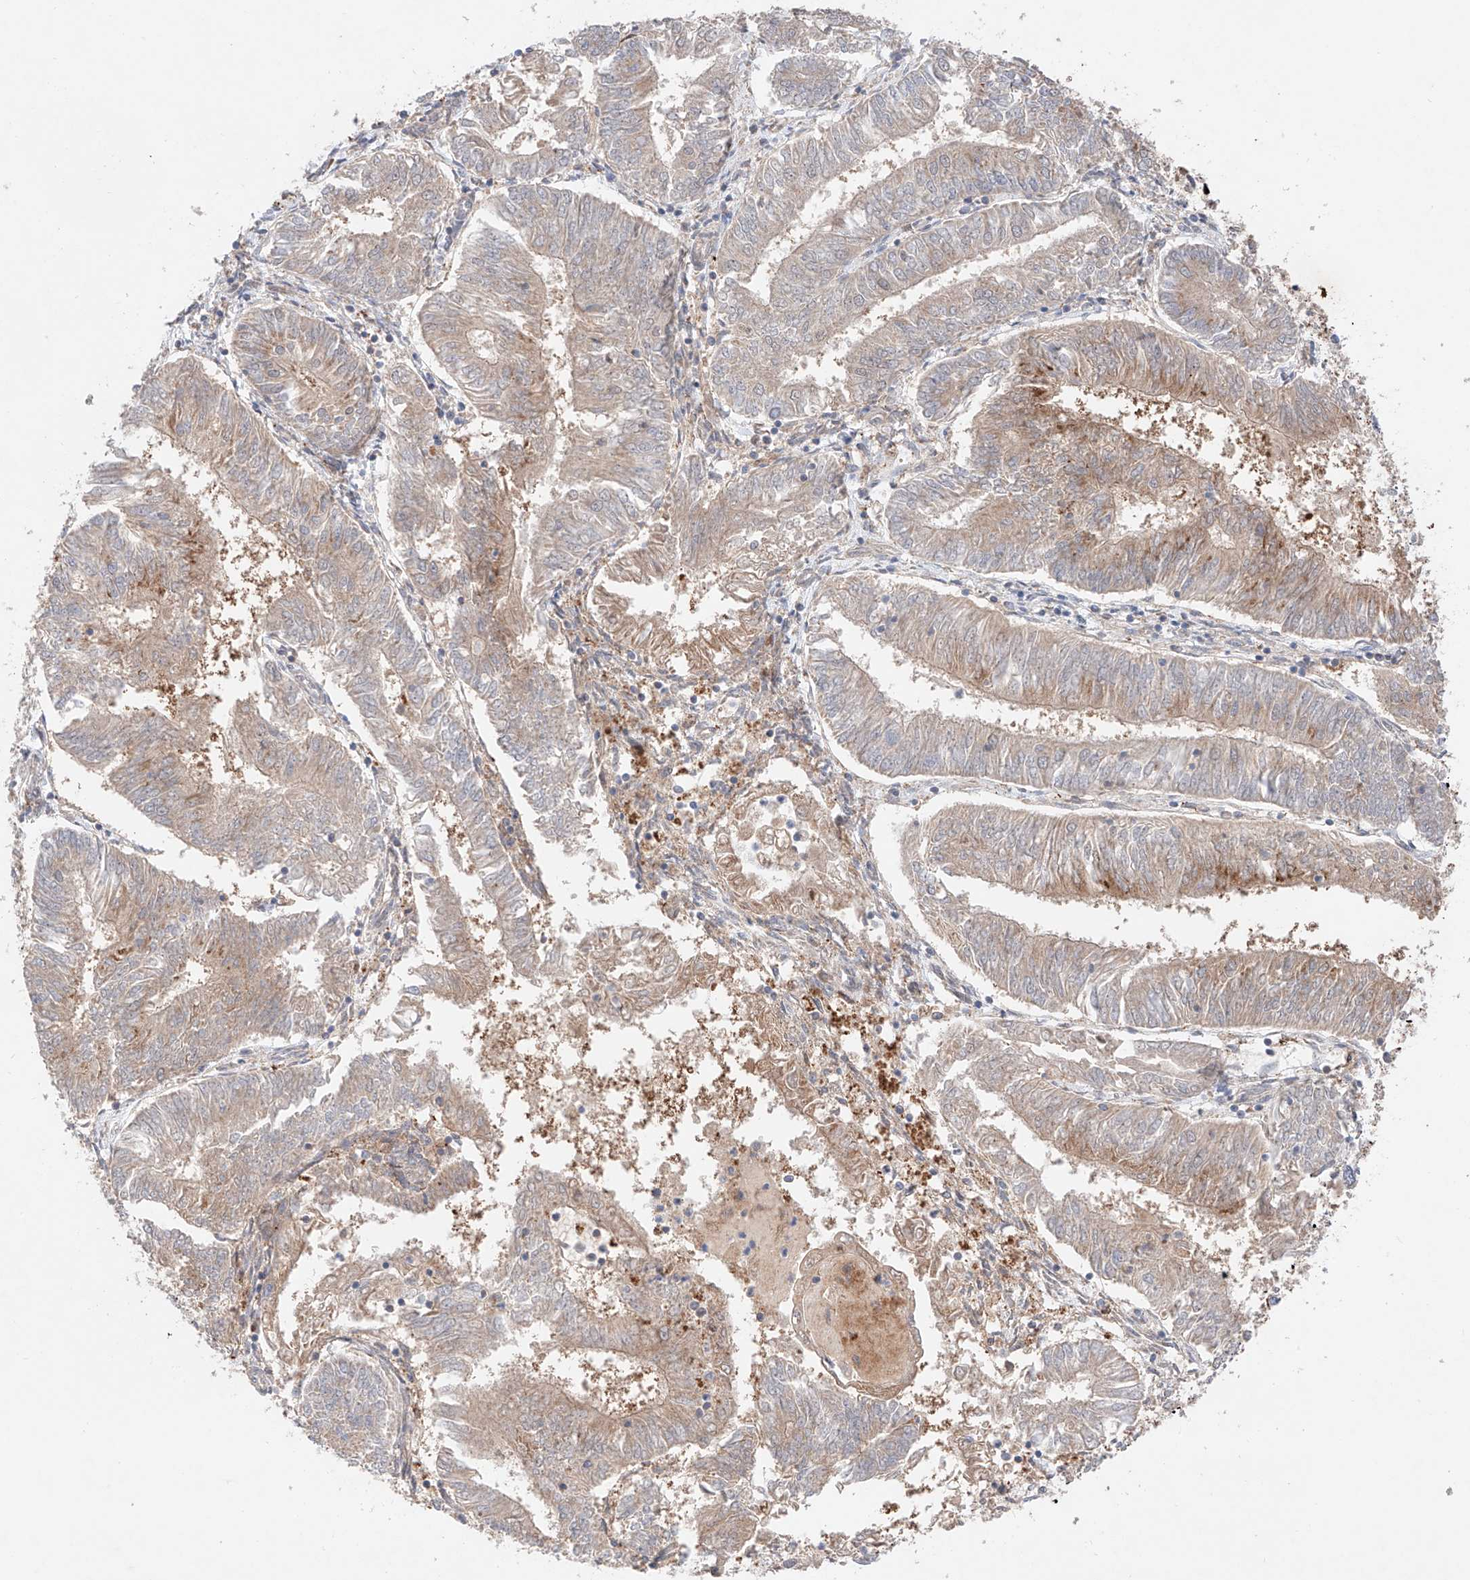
{"staining": {"intensity": "moderate", "quantity": "25%-75%", "location": "cytoplasmic/membranous"}, "tissue": "endometrial cancer", "cell_type": "Tumor cells", "image_type": "cancer", "snomed": [{"axis": "morphology", "description": "Adenocarcinoma, NOS"}, {"axis": "topography", "description": "Endometrium"}], "caption": "Immunohistochemical staining of endometrial adenocarcinoma reveals moderate cytoplasmic/membranous protein expression in about 25%-75% of tumor cells. The staining was performed using DAB (3,3'-diaminobenzidine), with brown indicating positive protein expression. Nuclei are stained blue with hematoxylin.", "gene": "GCNT1", "patient": {"sex": "female", "age": 58}}